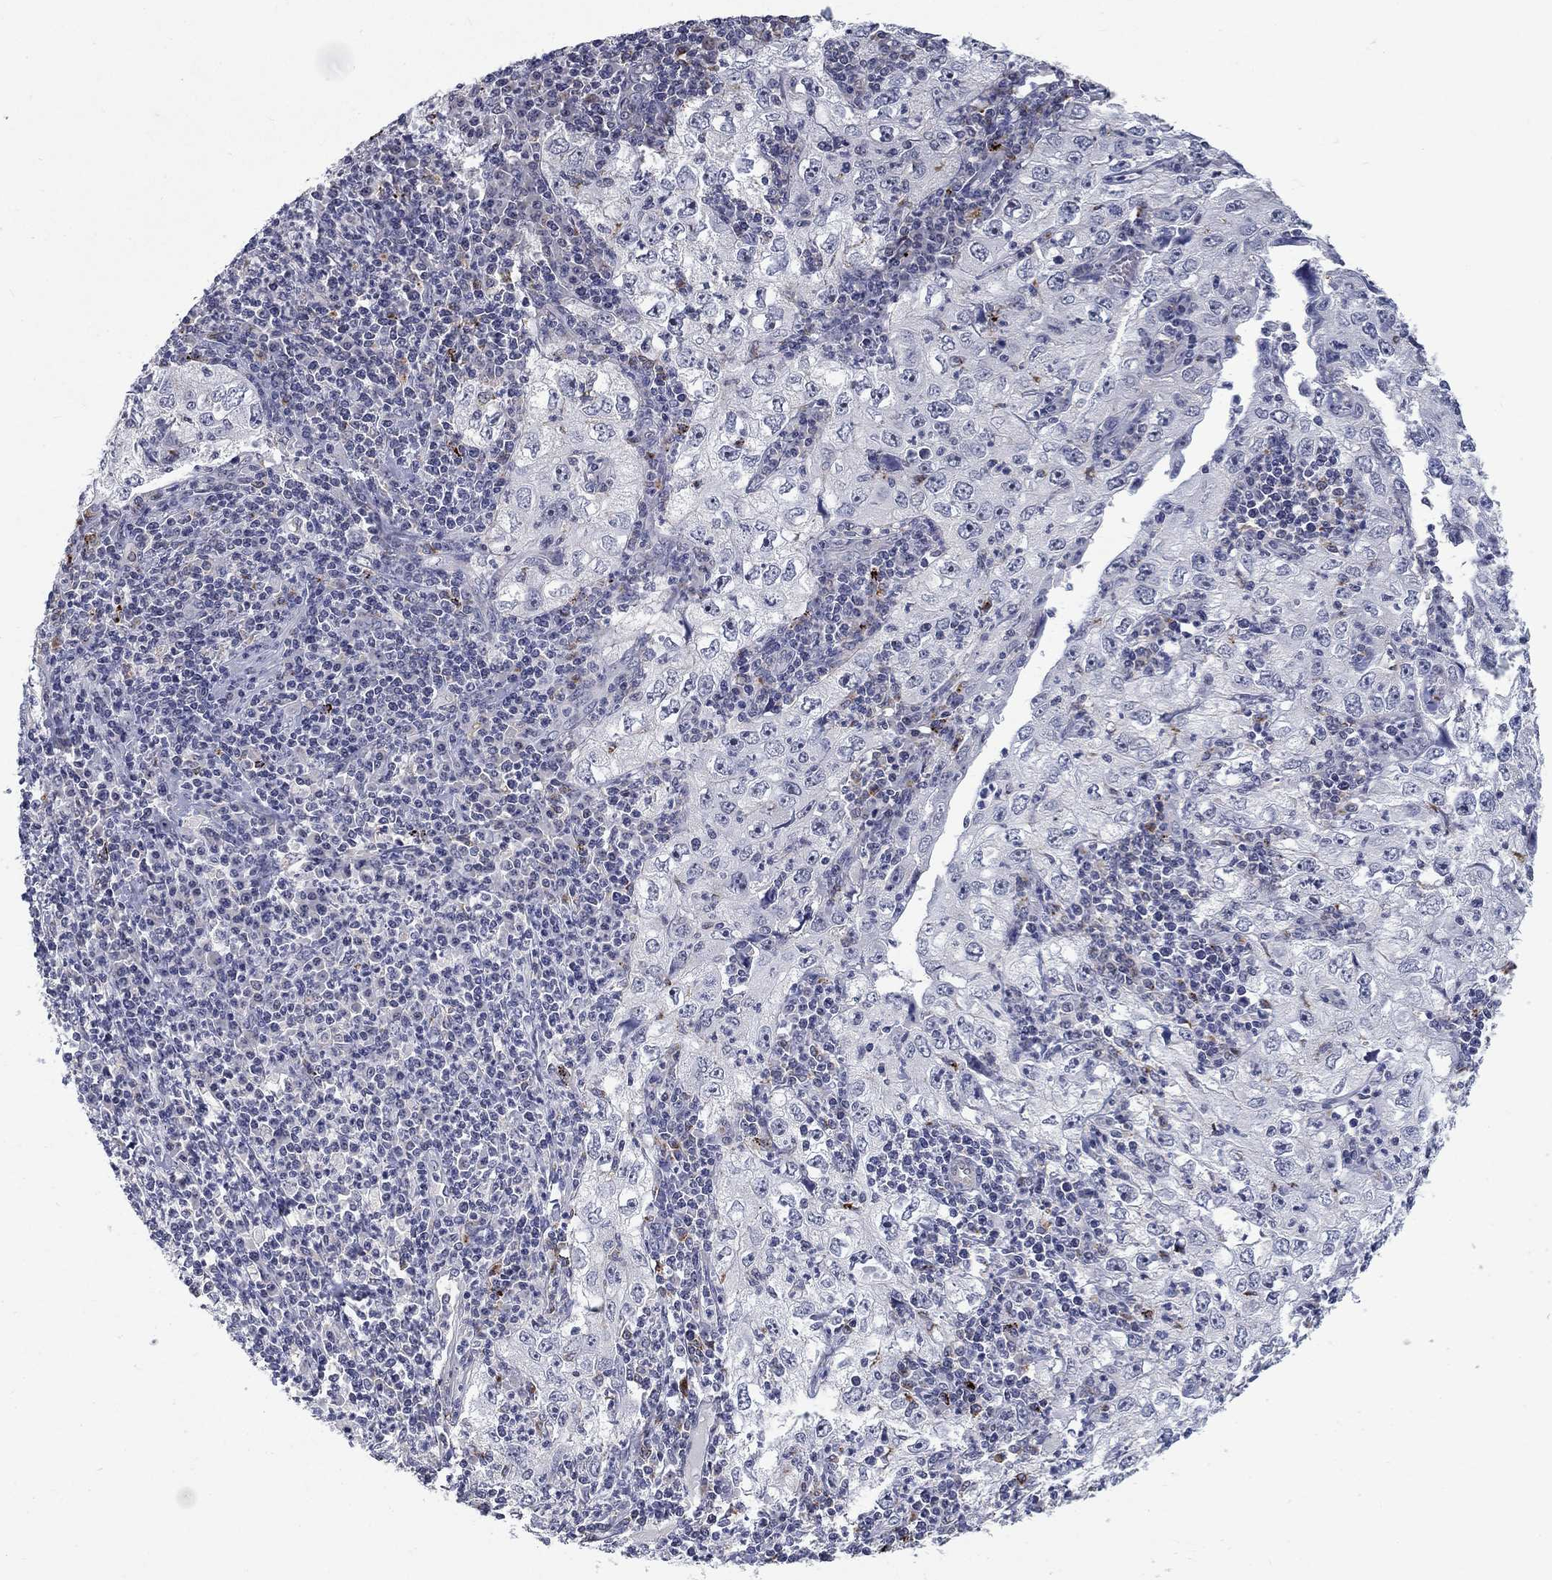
{"staining": {"intensity": "negative", "quantity": "none", "location": "none"}, "tissue": "cervical cancer", "cell_type": "Tumor cells", "image_type": "cancer", "snomed": [{"axis": "morphology", "description": "Squamous cell carcinoma, NOS"}, {"axis": "topography", "description": "Cervix"}], "caption": "Human squamous cell carcinoma (cervical) stained for a protein using immunohistochemistry (IHC) demonstrates no staining in tumor cells.", "gene": "MTSS2", "patient": {"sex": "female", "age": 24}}